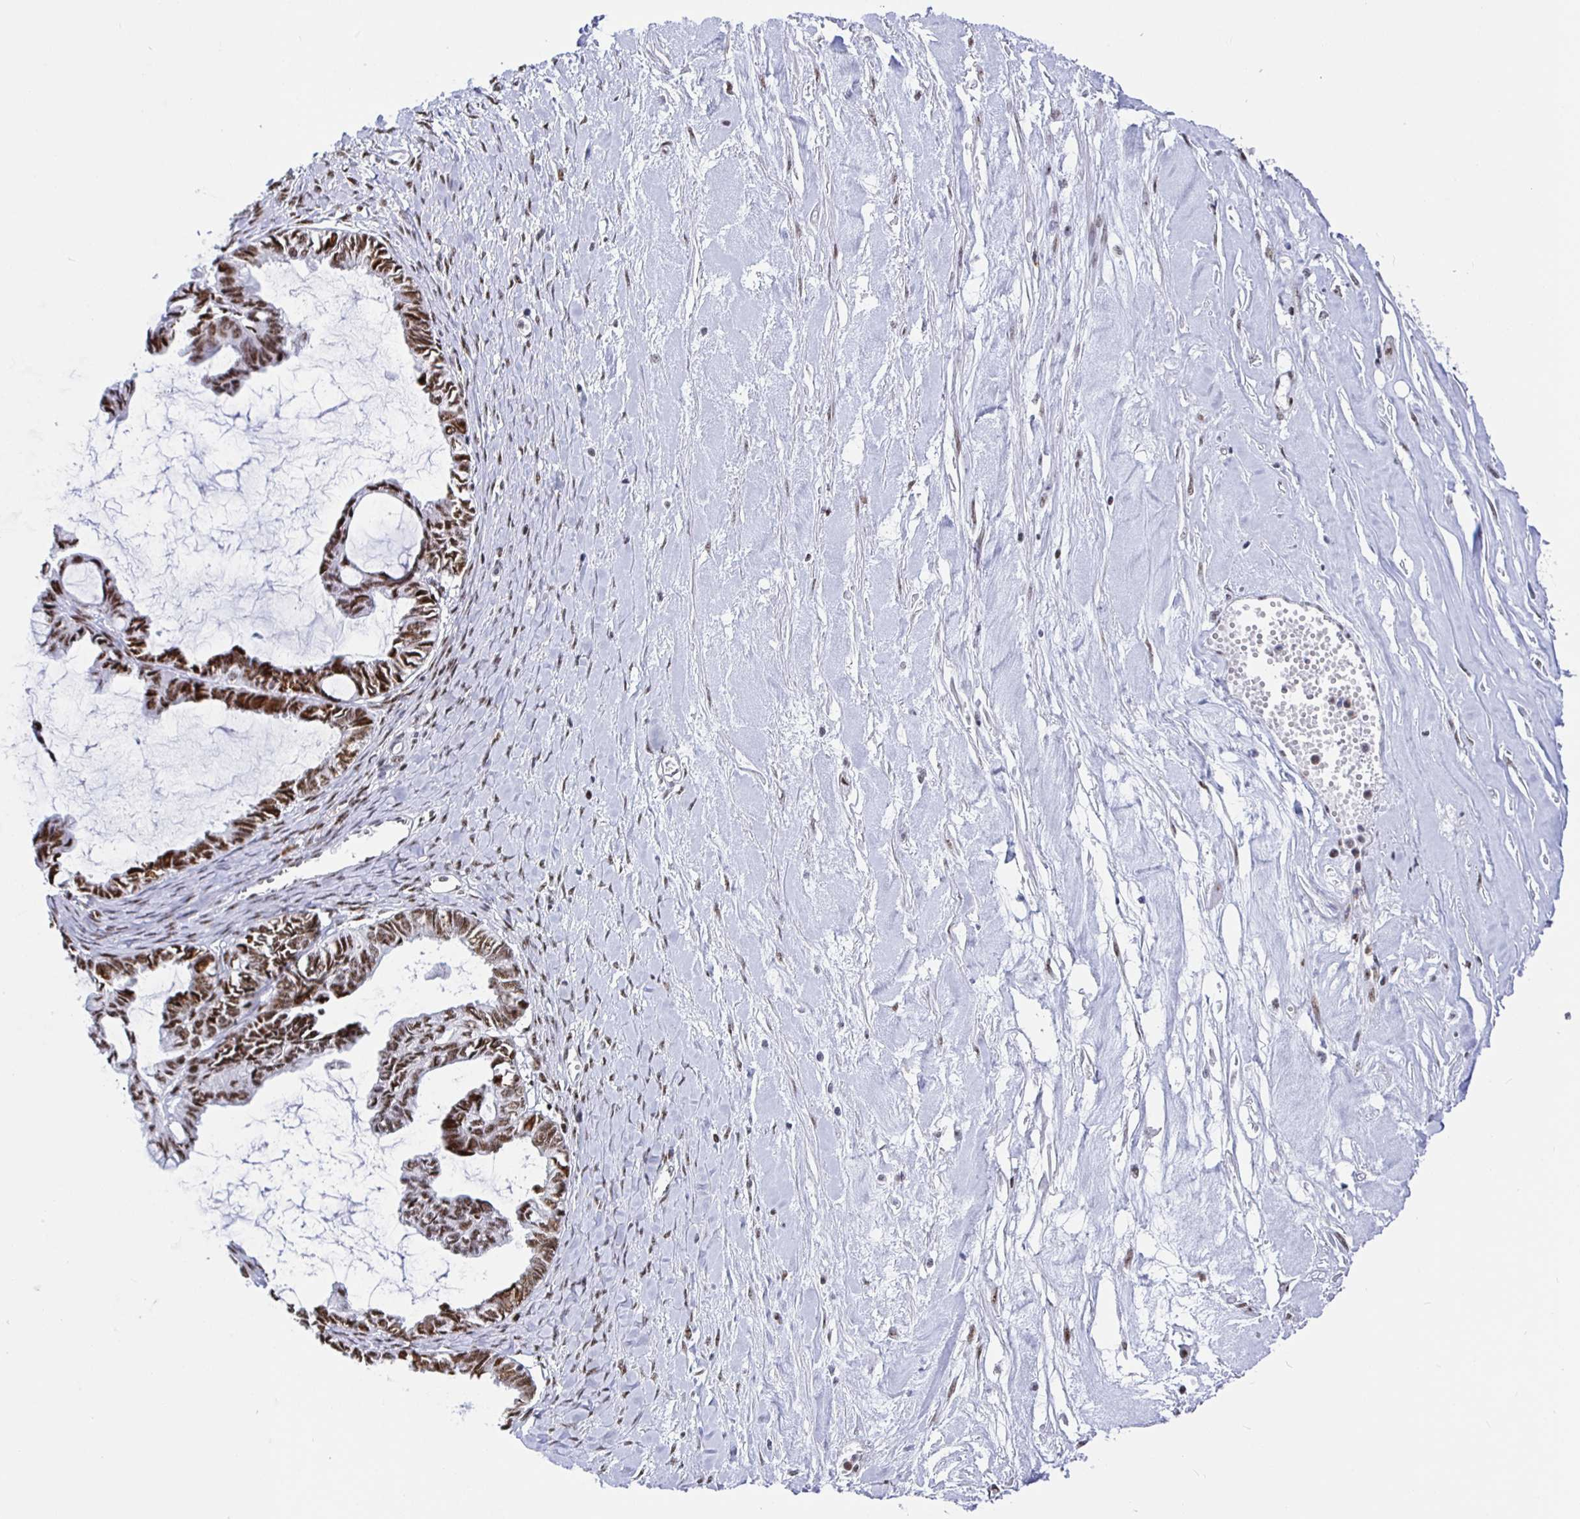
{"staining": {"intensity": "moderate", "quantity": ">75%", "location": "nuclear"}, "tissue": "ovarian cancer", "cell_type": "Tumor cells", "image_type": "cancer", "snomed": [{"axis": "morphology", "description": "Cystadenocarcinoma, mucinous, NOS"}, {"axis": "topography", "description": "Ovary"}], "caption": "A brown stain labels moderate nuclear expression of a protein in human ovarian cancer (mucinous cystadenocarcinoma) tumor cells.", "gene": "SETD5", "patient": {"sex": "female", "age": 61}}